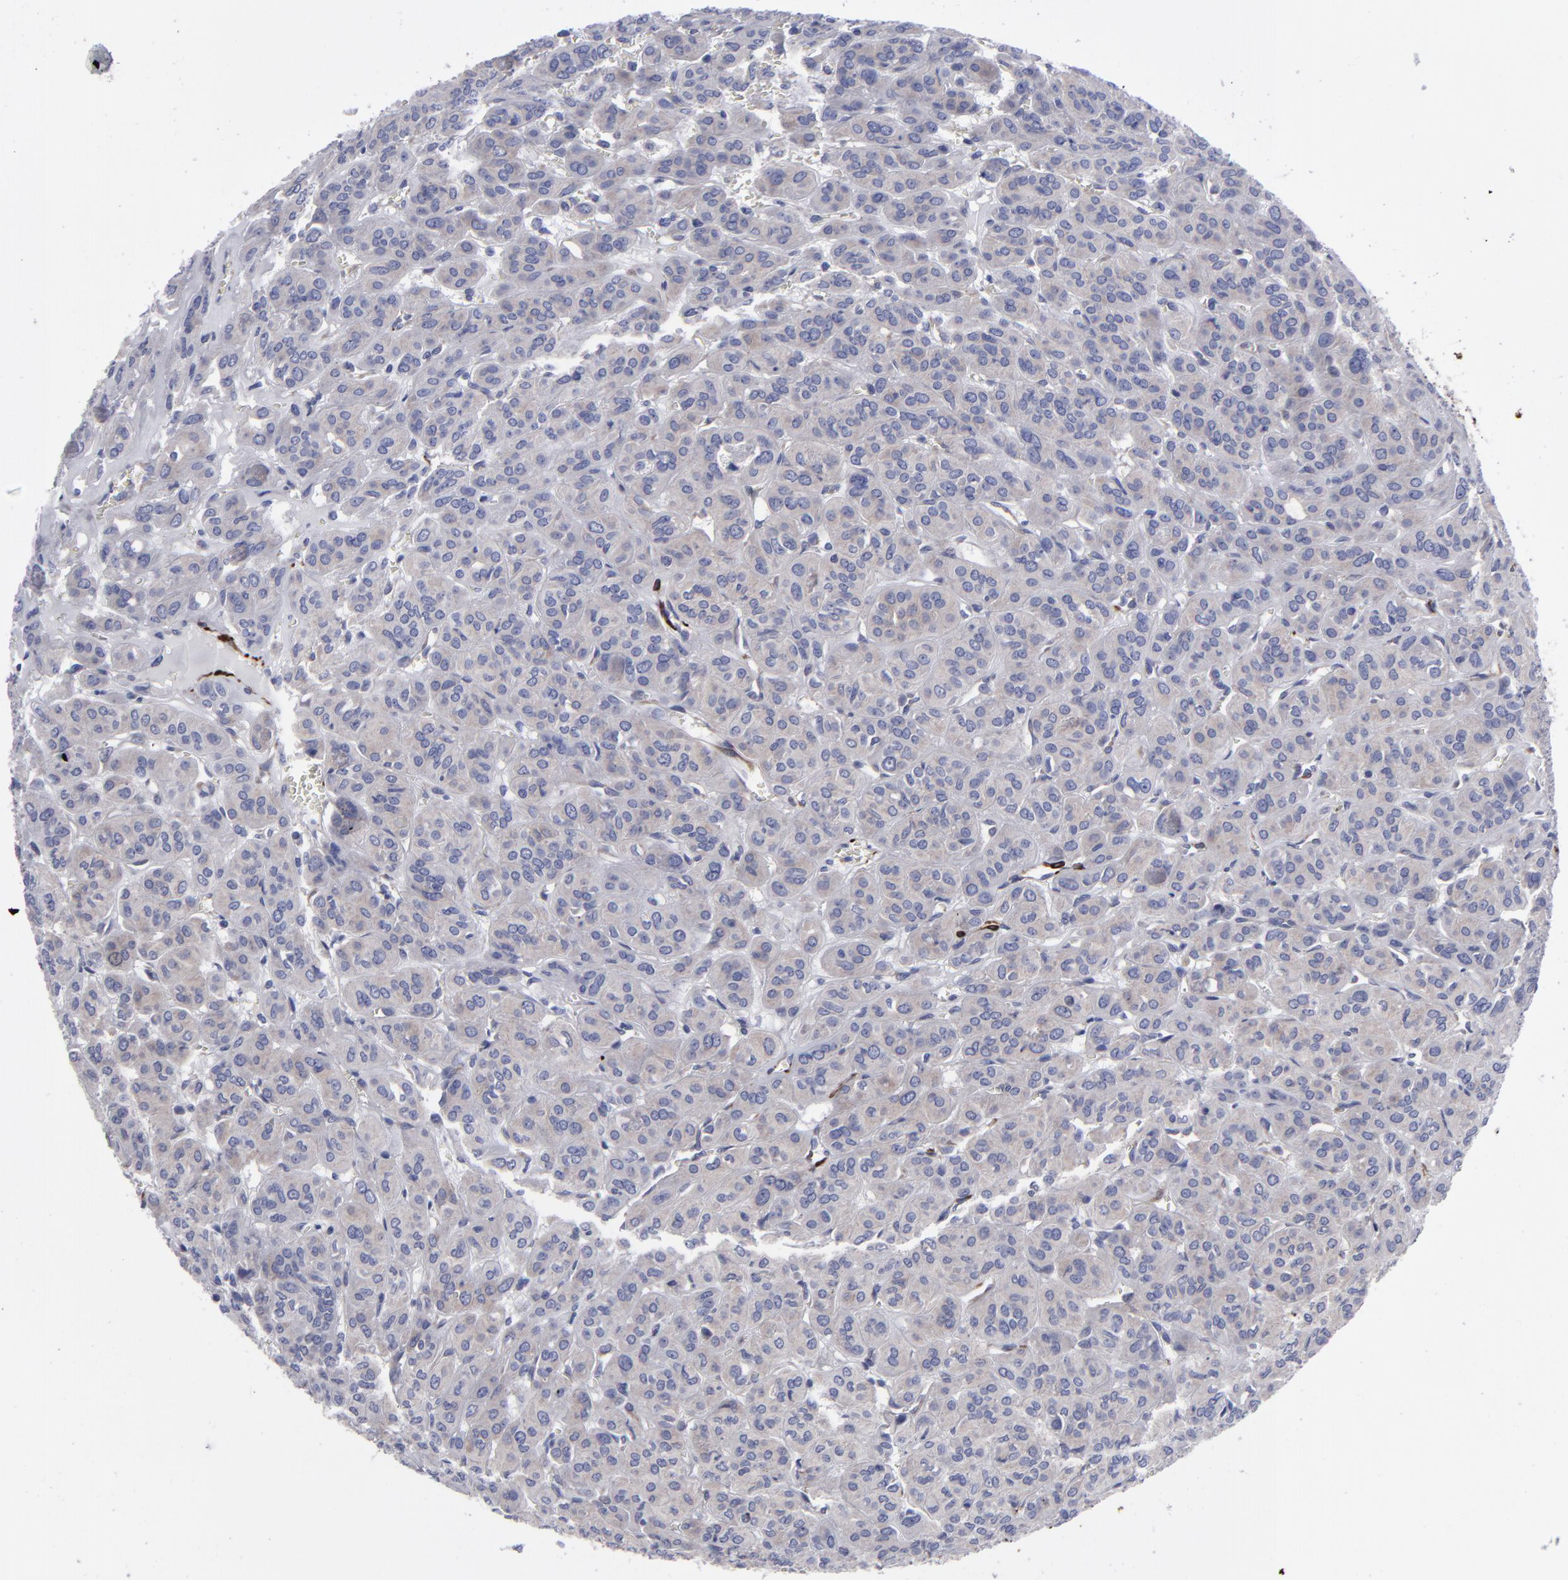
{"staining": {"intensity": "weak", "quantity": ">75%", "location": "cytoplasmic/membranous"}, "tissue": "thyroid cancer", "cell_type": "Tumor cells", "image_type": "cancer", "snomed": [{"axis": "morphology", "description": "Follicular adenoma carcinoma, NOS"}, {"axis": "topography", "description": "Thyroid gland"}], "caption": "This micrograph shows immunohistochemistry (IHC) staining of thyroid cancer (follicular adenoma carcinoma), with low weak cytoplasmic/membranous expression in about >75% of tumor cells.", "gene": "SLMAP", "patient": {"sex": "female", "age": 71}}